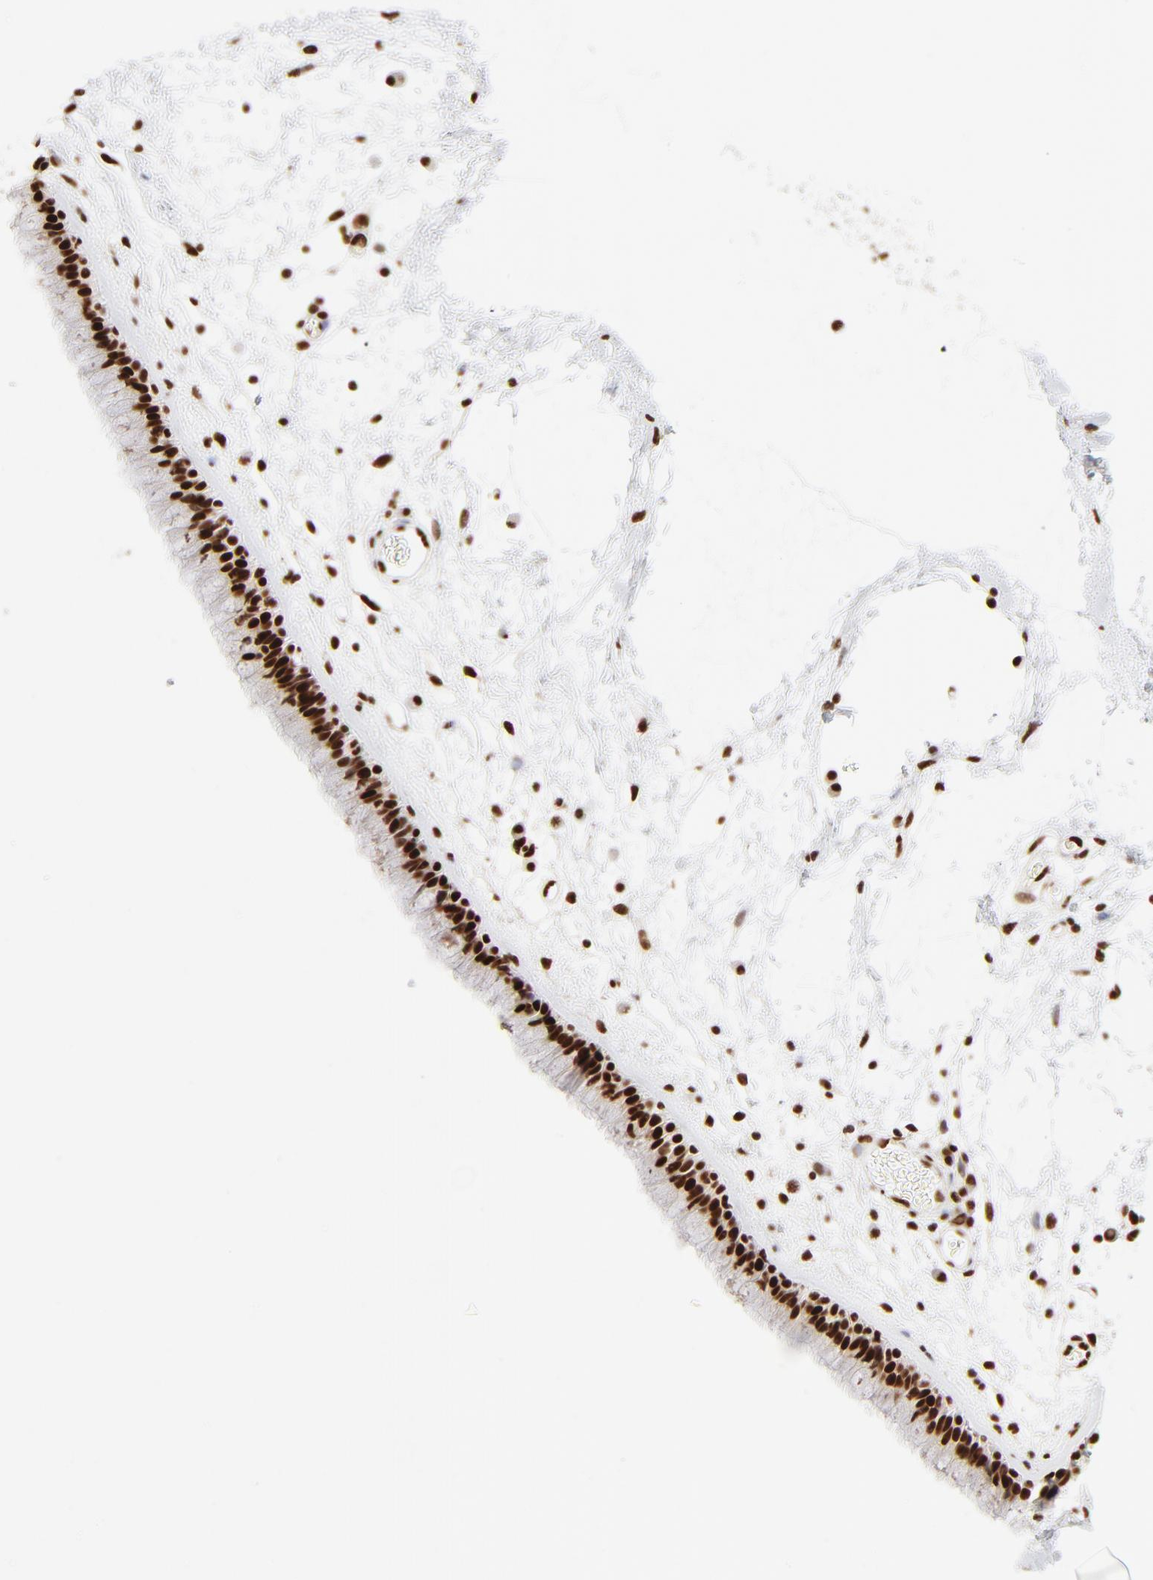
{"staining": {"intensity": "strong", "quantity": ">75%", "location": "nuclear"}, "tissue": "nasopharynx", "cell_type": "Respiratory epithelial cells", "image_type": "normal", "snomed": [{"axis": "morphology", "description": "Normal tissue, NOS"}, {"axis": "morphology", "description": "Inflammation, NOS"}, {"axis": "topography", "description": "Nasopharynx"}], "caption": "Protein staining demonstrates strong nuclear expression in about >75% of respiratory epithelial cells in normal nasopharynx. The staining was performed using DAB, with brown indicating positive protein expression. Nuclei are stained blue with hematoxylin.", "gene": "TARDBP", "patient": {"sex": "male", "age": 48}}